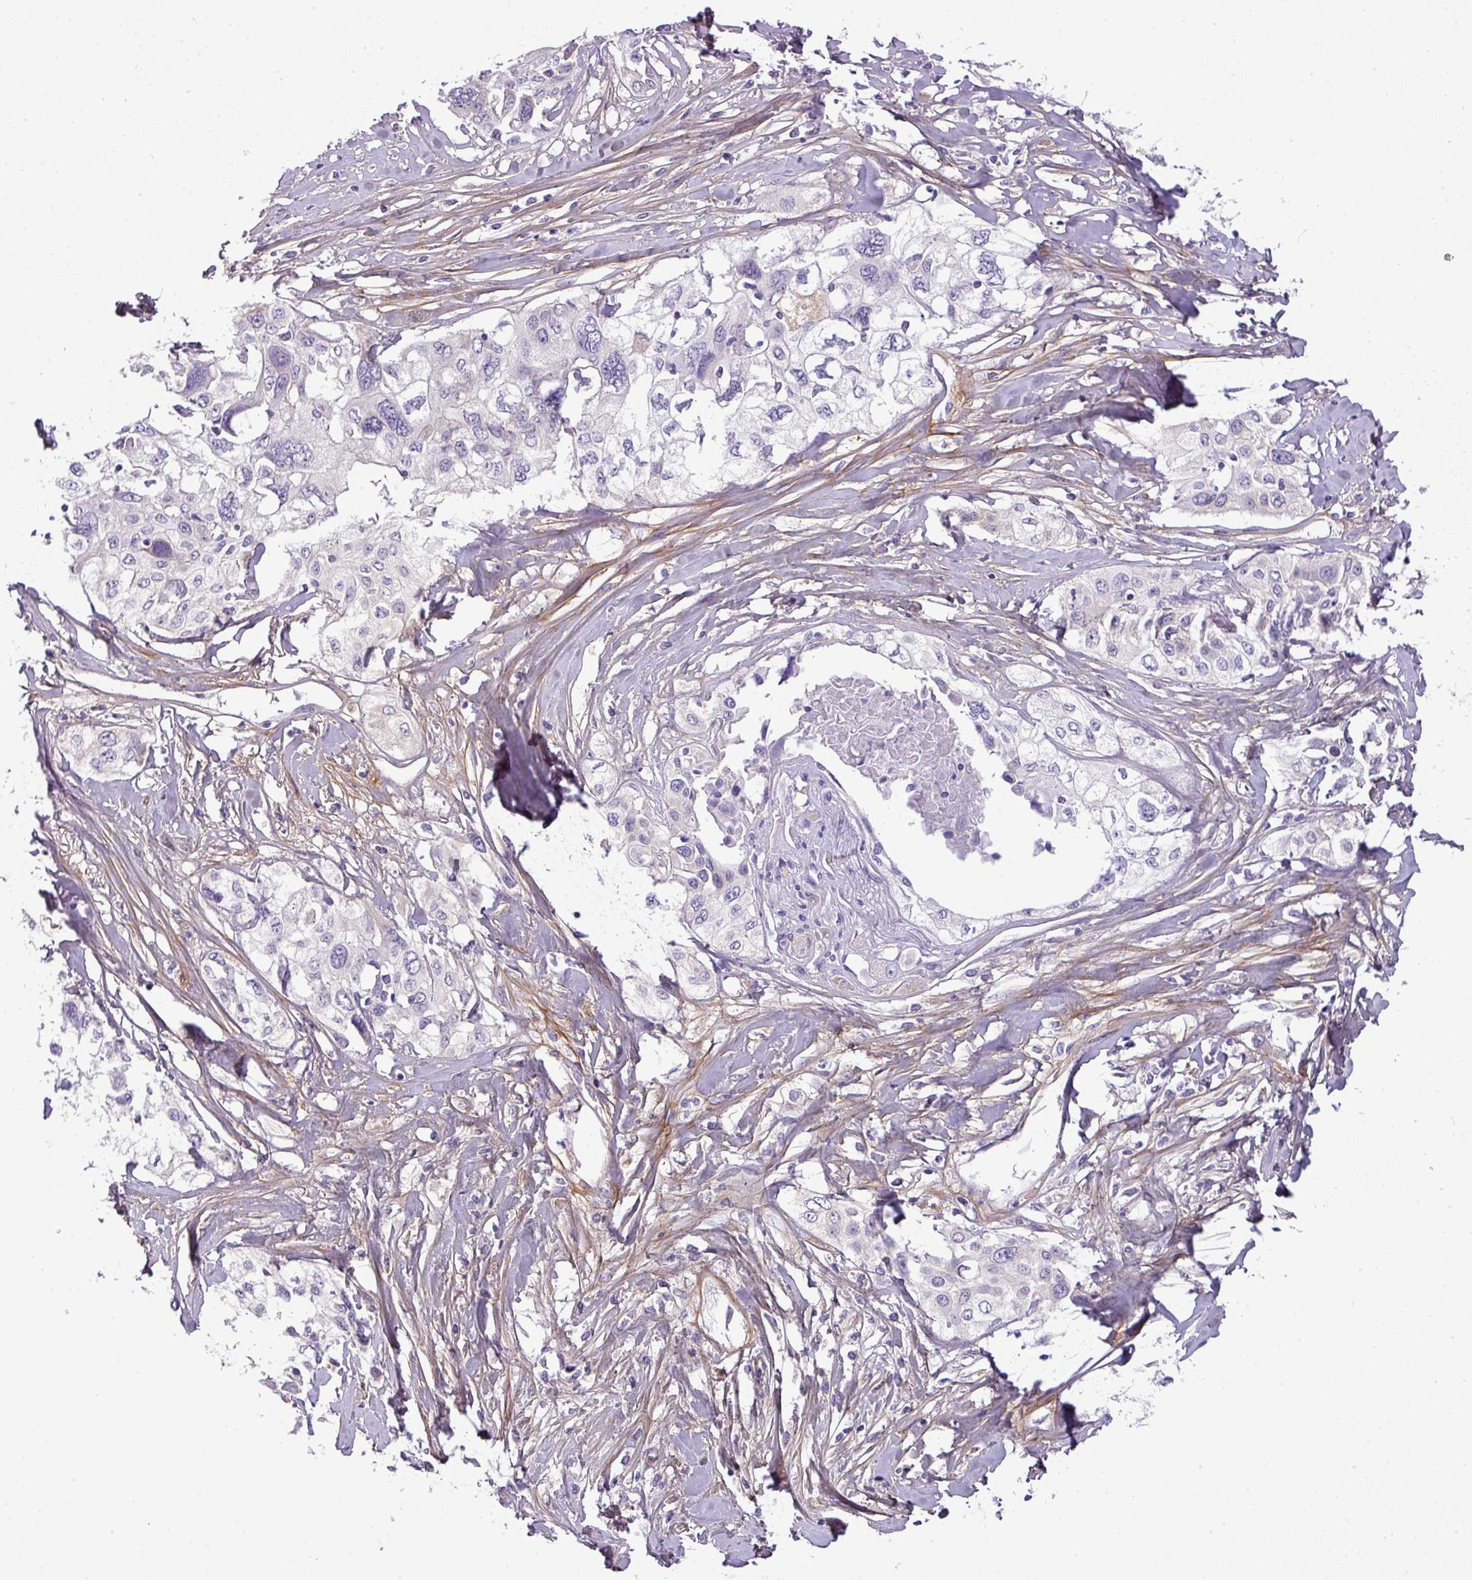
{"staining": {"intensity": "negative", "quantity": "none", "location": "none"}, "tissue": "cervical cancer", "cell_type": "Tumor cells", "image_type": "cancer", "snomed": [{"axis": "morphology", "description": "Squamous cell carcinoma, NOS"}, {"axis": "topography", "description": "Cervix"}], "caption": "Tumor cells are negative for brown protein staining in squamous cell carcinoma (cervical). (Brightfield microscopy of DAB immunohistochemistry at high magnification).", "gene": "PARD6G", "patient": {"sex": "female", "age": 31}}